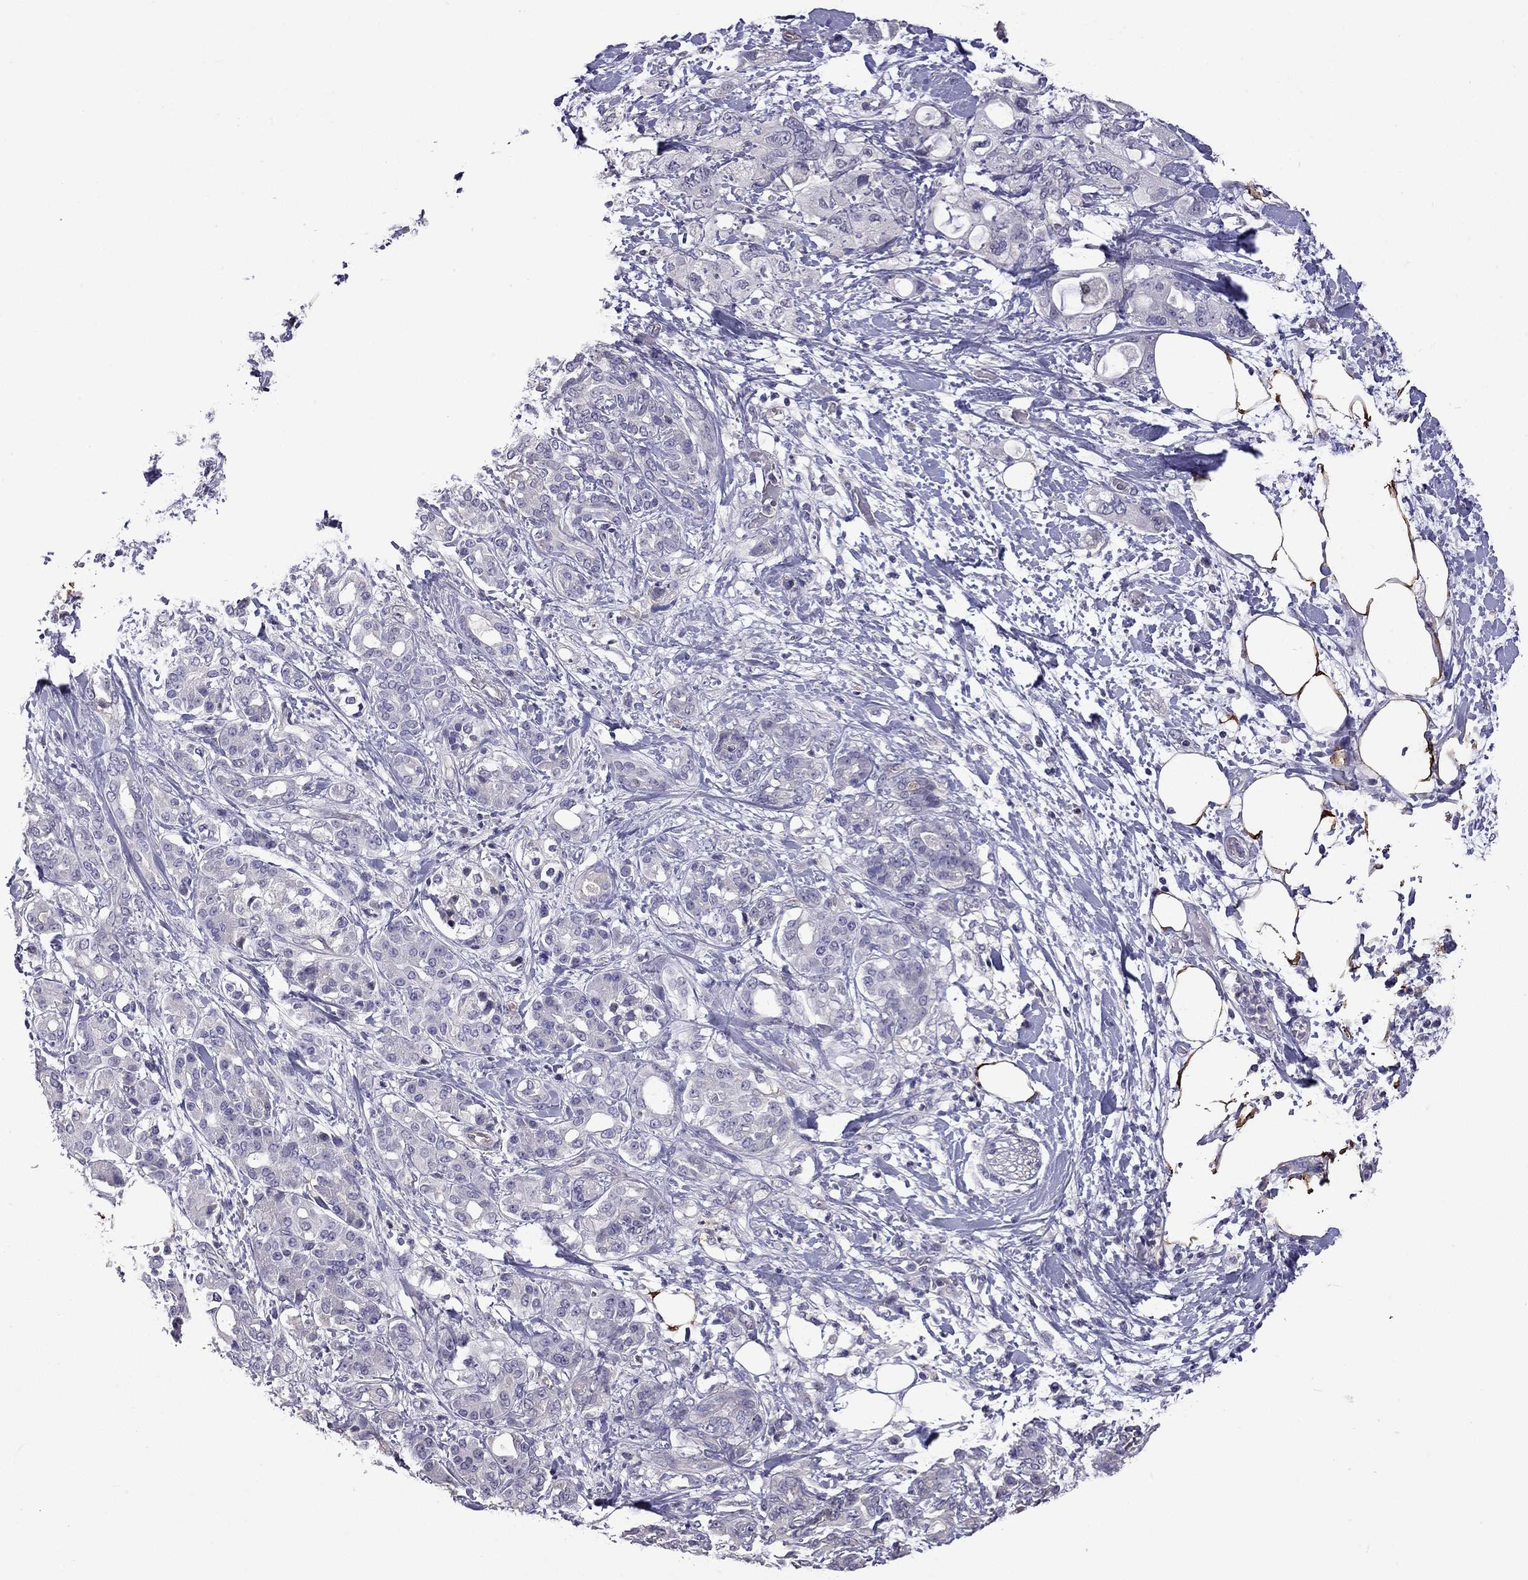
{"staining": {"intensity": "negative", "quantity": "none", "location": "none"}, "tissue": "pancreatic cancer", "cell_type": "Tumor cells", "image_type": "cancer", "snomed": [{"axis": "morphology", "description": "Adenocarcinoma, NOS"}, {"axis": "topography", "description": "Pancreas"}], "caption": "Immunohistochemistry histopathology image of pancreatic cancer stained for a protein (brown), which shows no staining in tumor cells.", "gene": "FEZ1", "patient": {"sex": "female", "age": 56}}